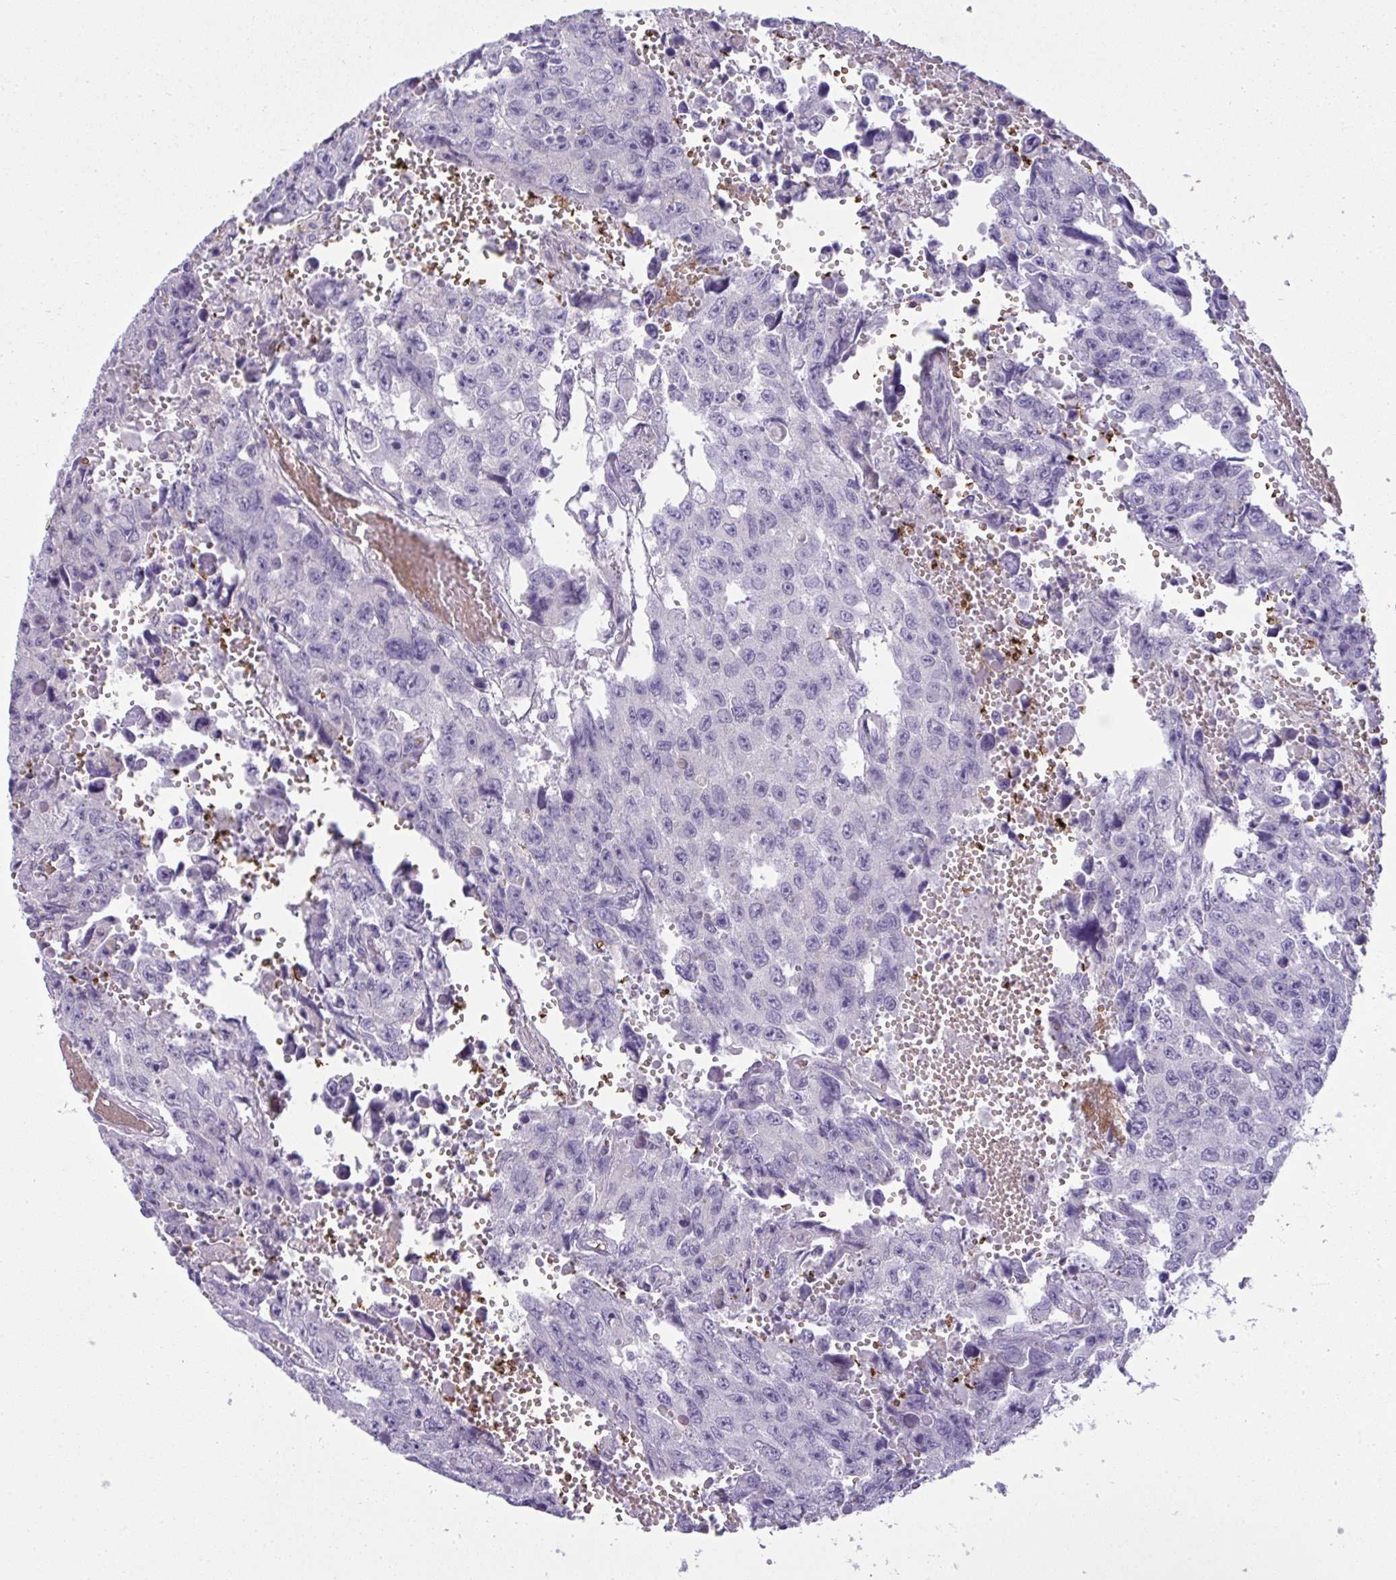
{"staining": {"intensity": "negative", "quantity": "none", "location": "none"}, "tissue": "testis cancer", "cell_type": "Tumor cells", "image_type": "cancer", "snomed": [{"axis": "morphology", "description": "Seminoma, NOS"}, {"axis": "topography", "description": "Testis"}], "caption": "Image shows no protein positivity in tumor cells of seminoma (testis) tissue.", "gene": "SPTB", "patient": {"sex": "male", "age": 26}}